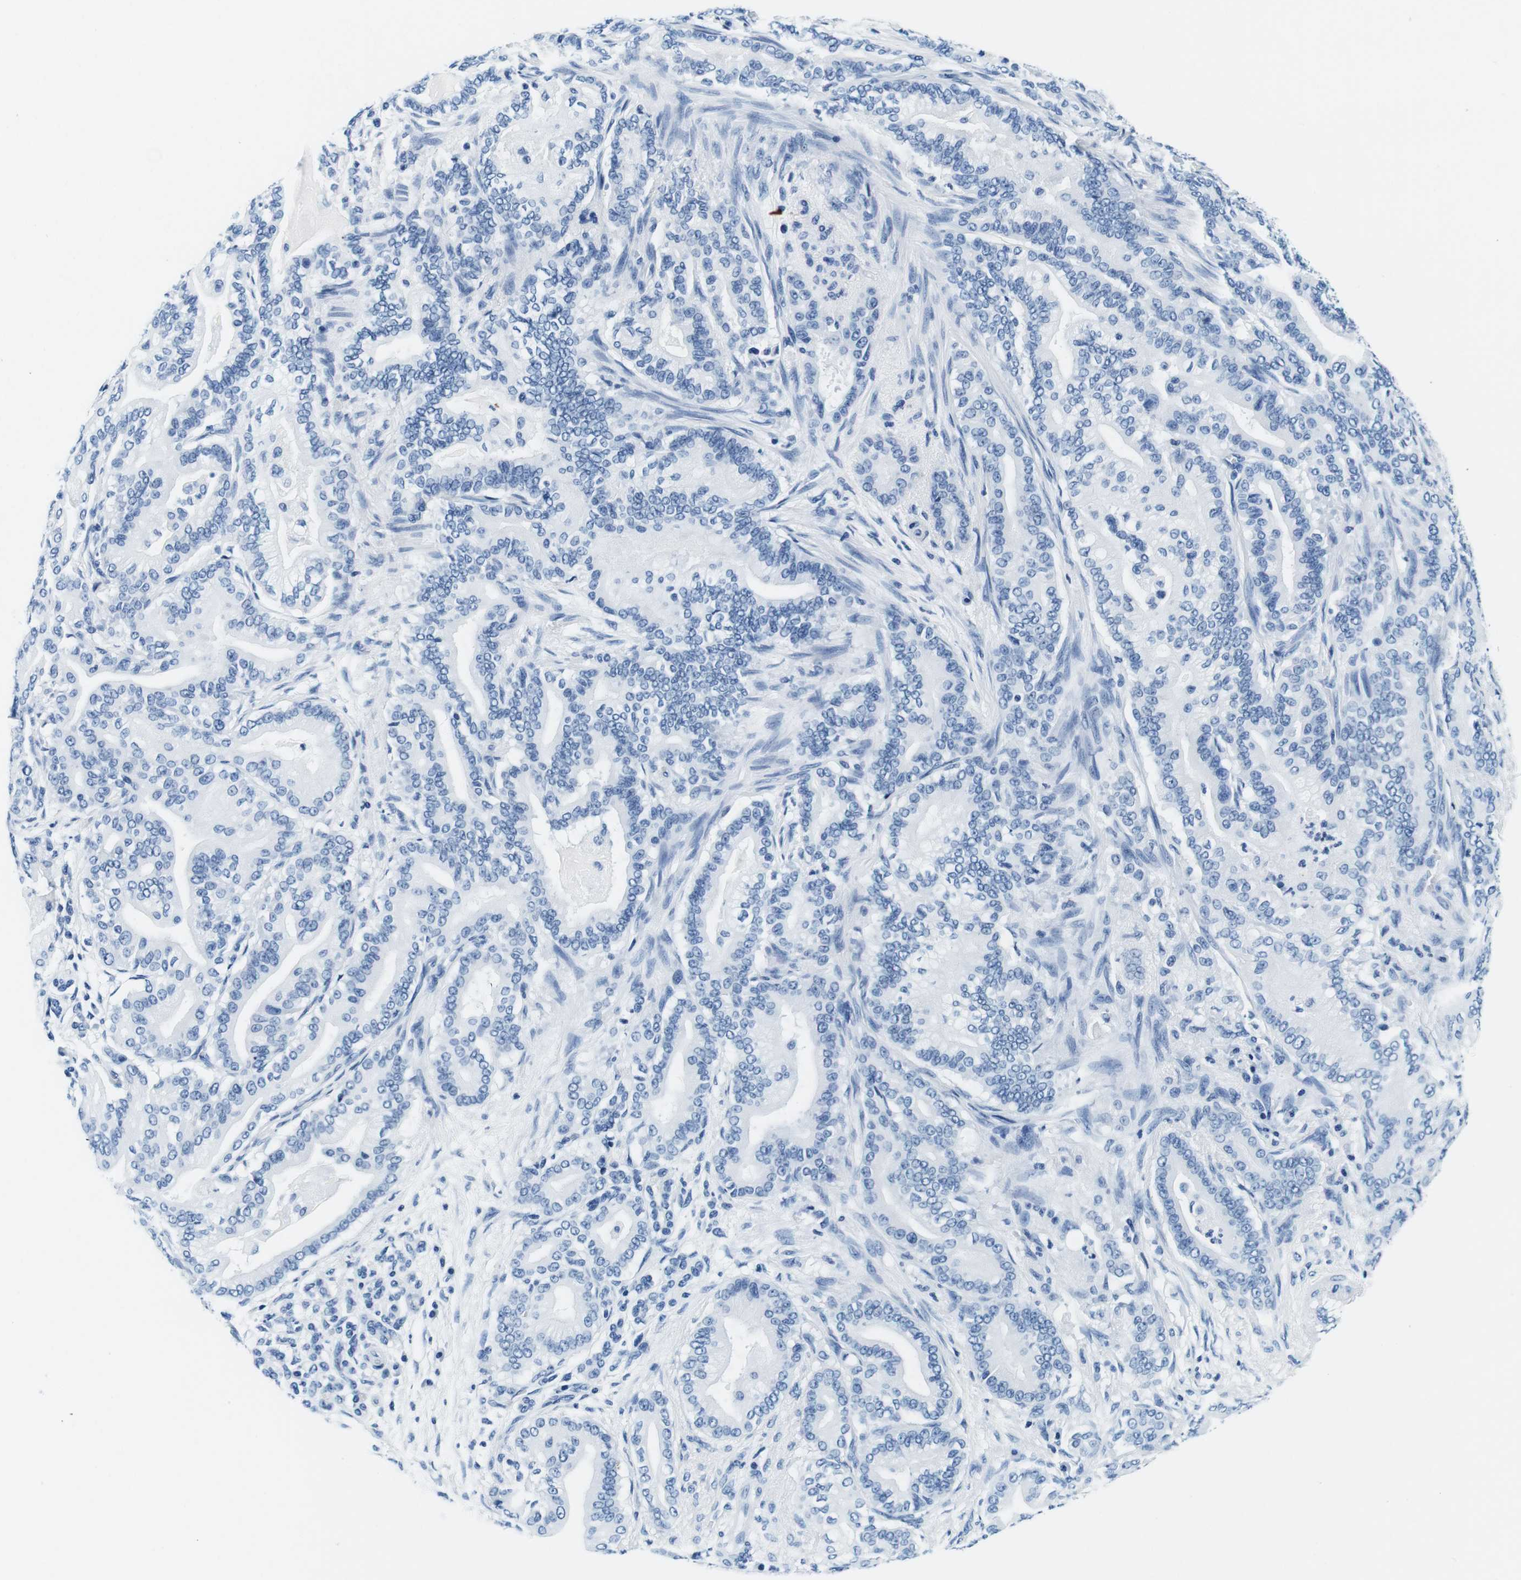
{"staining": {"intensity": "negative", "quantity": "none", "location": "none"}, "tissue": "pancreatic cancer", "cell_type": "Tumor cells", "image_type": "cancer", "snomed": [{"axis": "morphology", "description": "Normal tissue, NOS"}, {"axis": "morphology", "description": "Adenocarcinoma, NOS"}, {"axis": "topography", "description": "Pancreas"}], "caption": "There is no significant expression in tumor cells of pancreatic cancer (adenocarcinoma).", "gene": "ELANE", "patient": {"sex": "male", "age": 63}}